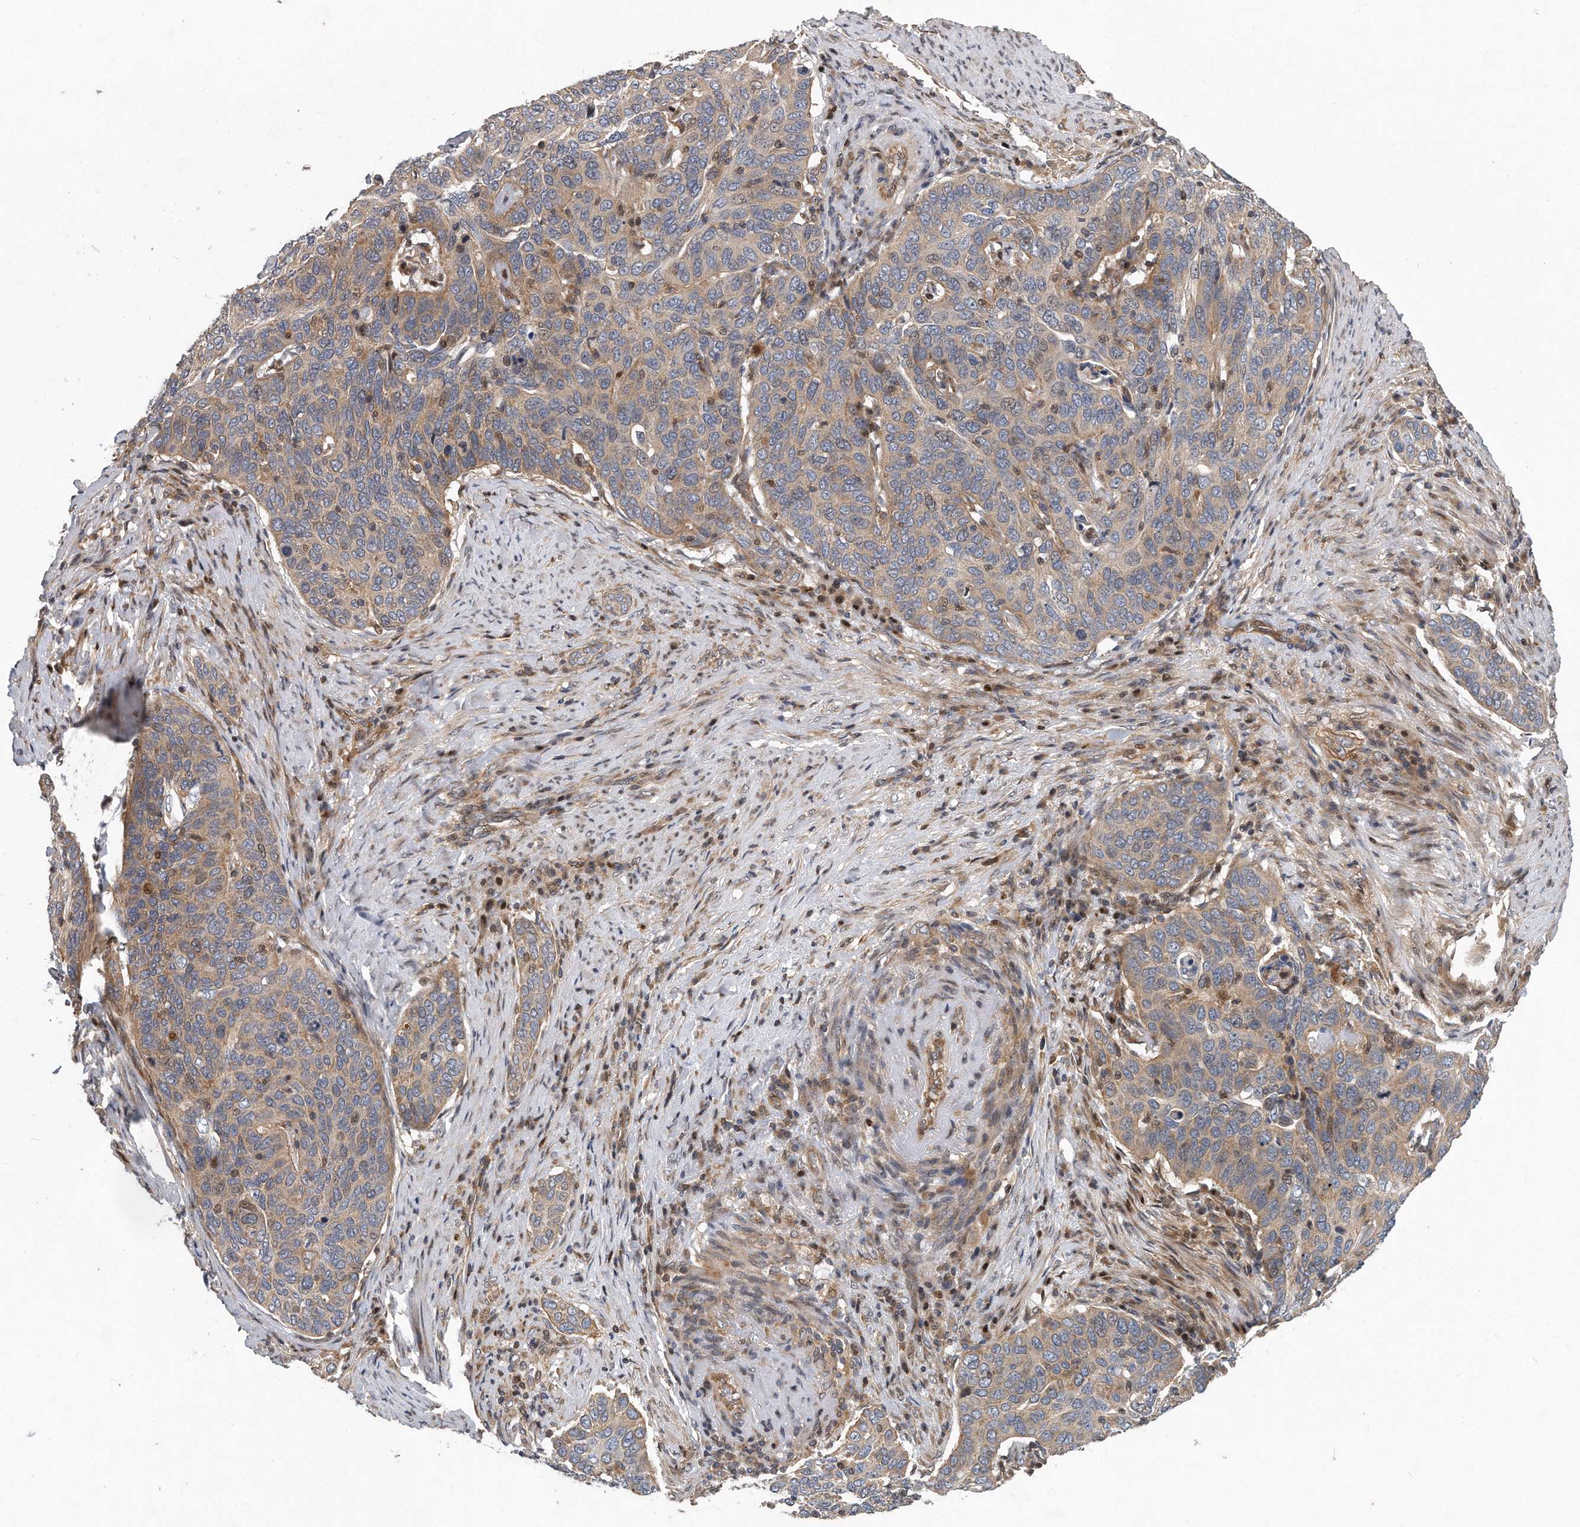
{"staining": {"intensity": "weak", "quantity": ">75%", "location": "cytoplasmic/membranous"}, "tissue": "cervical cancer", "cell_type": "Tumor cells", "image_type": "cancer", "snomed": [{"axis": "morphology", "description": "Squamous cell carcinoma, NOS"}, {"axis": "topography", "description": "Cervix"}], "caption": "The photomicrograph demonstrates immunohistochemical staining of cervical cancer (squamous cell carcinoma). There is weak cytoplasmic/membranous expression is appreciated in approximately >75% of tumor cells.", "gene": "PCDH8", "patient": {"sex": "female", "age": 60}}